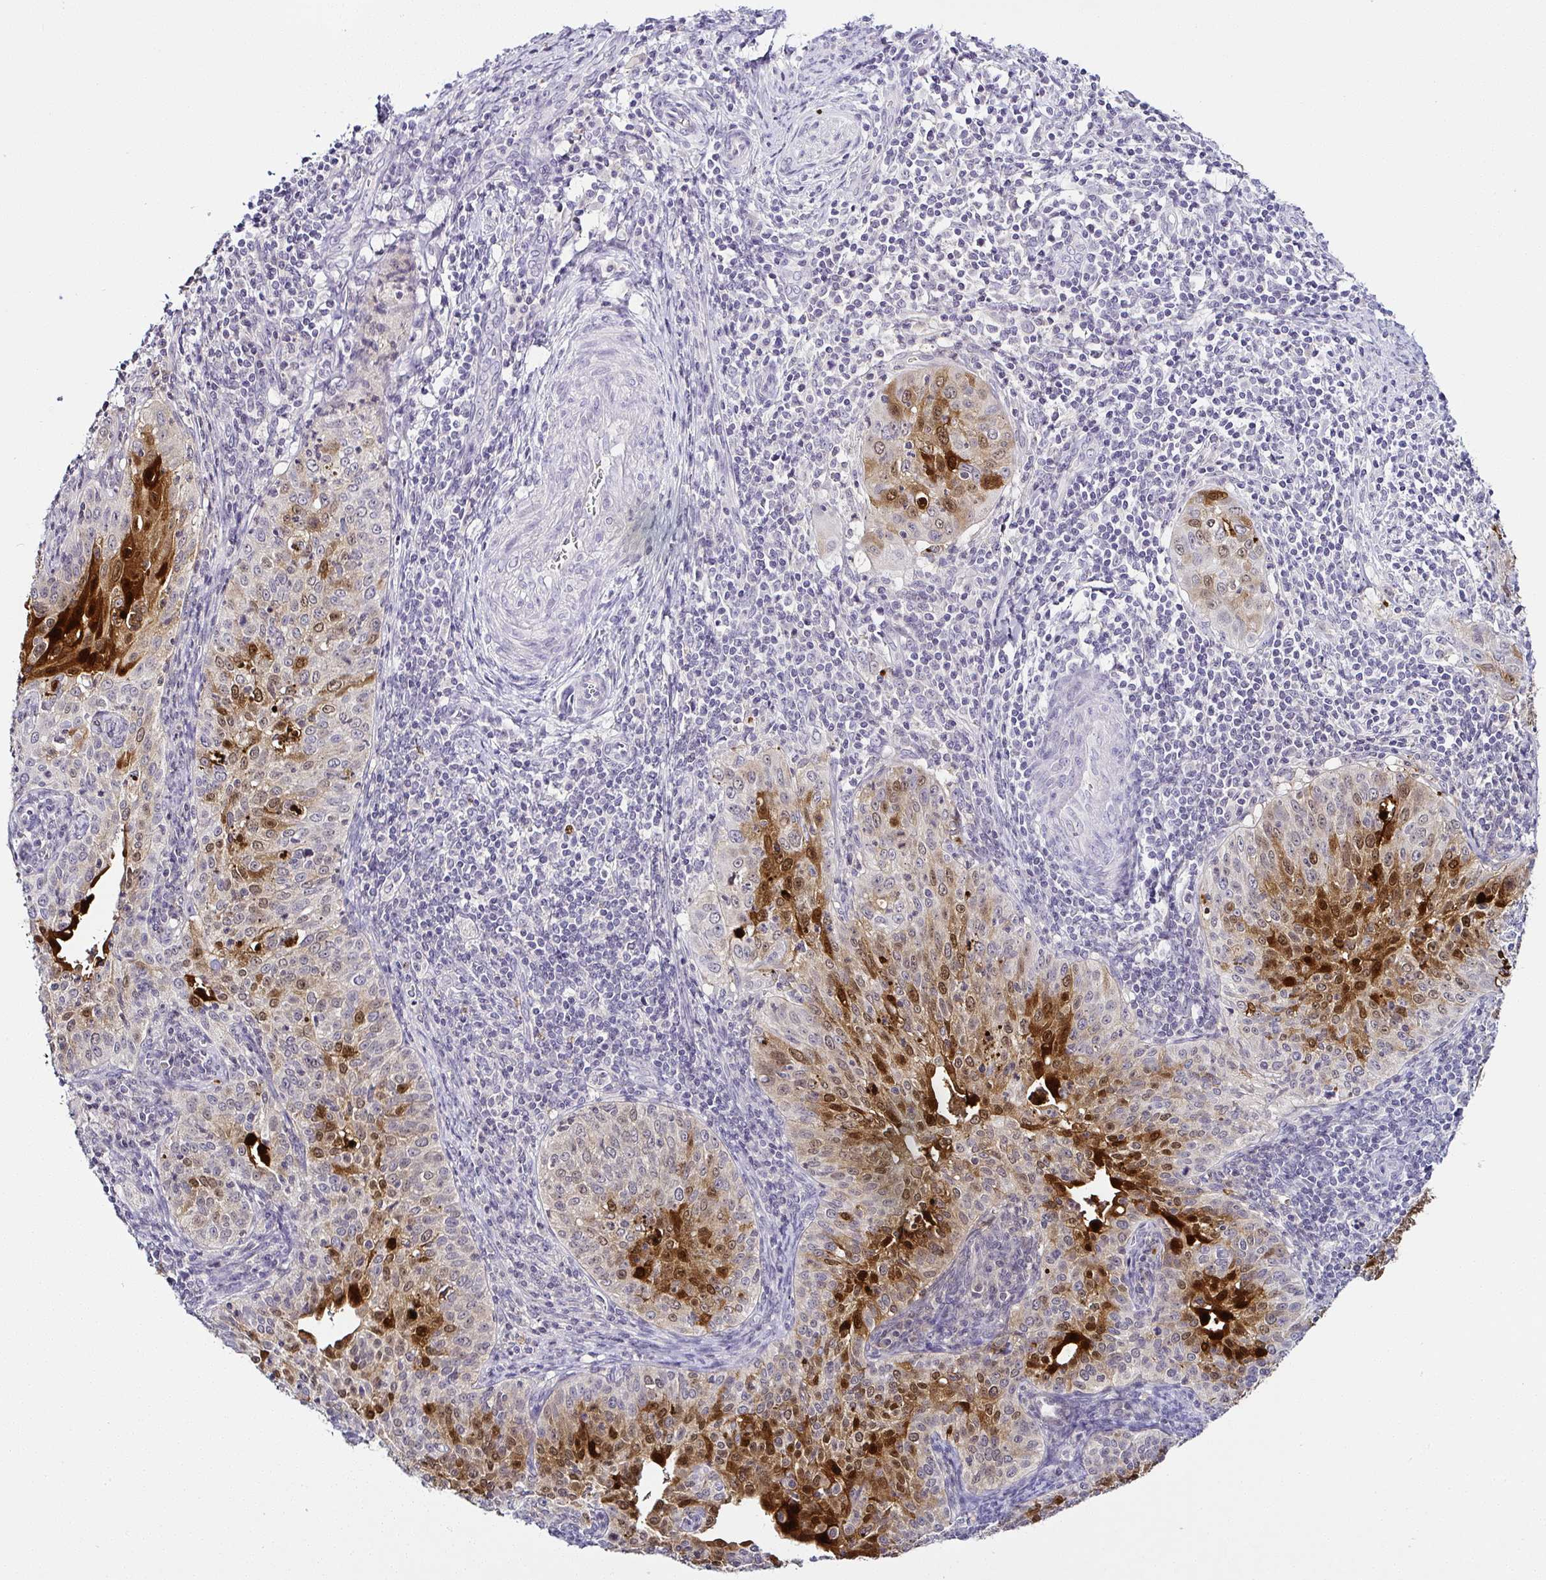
{"staining": {"intensity": "strong", "quantity": "25%-75%", "location": "cytoplasmic/membranous,nuclear"}, "tissue": "cervical cancer", "cell_type": "Tumor cells", "image_type": "cancer", "snomed": [{"axis": "morphology", "description": "Squamous cell carcinoma, NOS"}, {"axis": "topography", "description": "Cervix"}], "caption": "The image exhibits staining of cervical squamous cell carcinoma, revealing strong cytoplasmic/membranous and nuclear protein staining (brown color) within tumor cells.", "gene": "SERPINB3", "patient": {"sex": "female", "age": 30}}